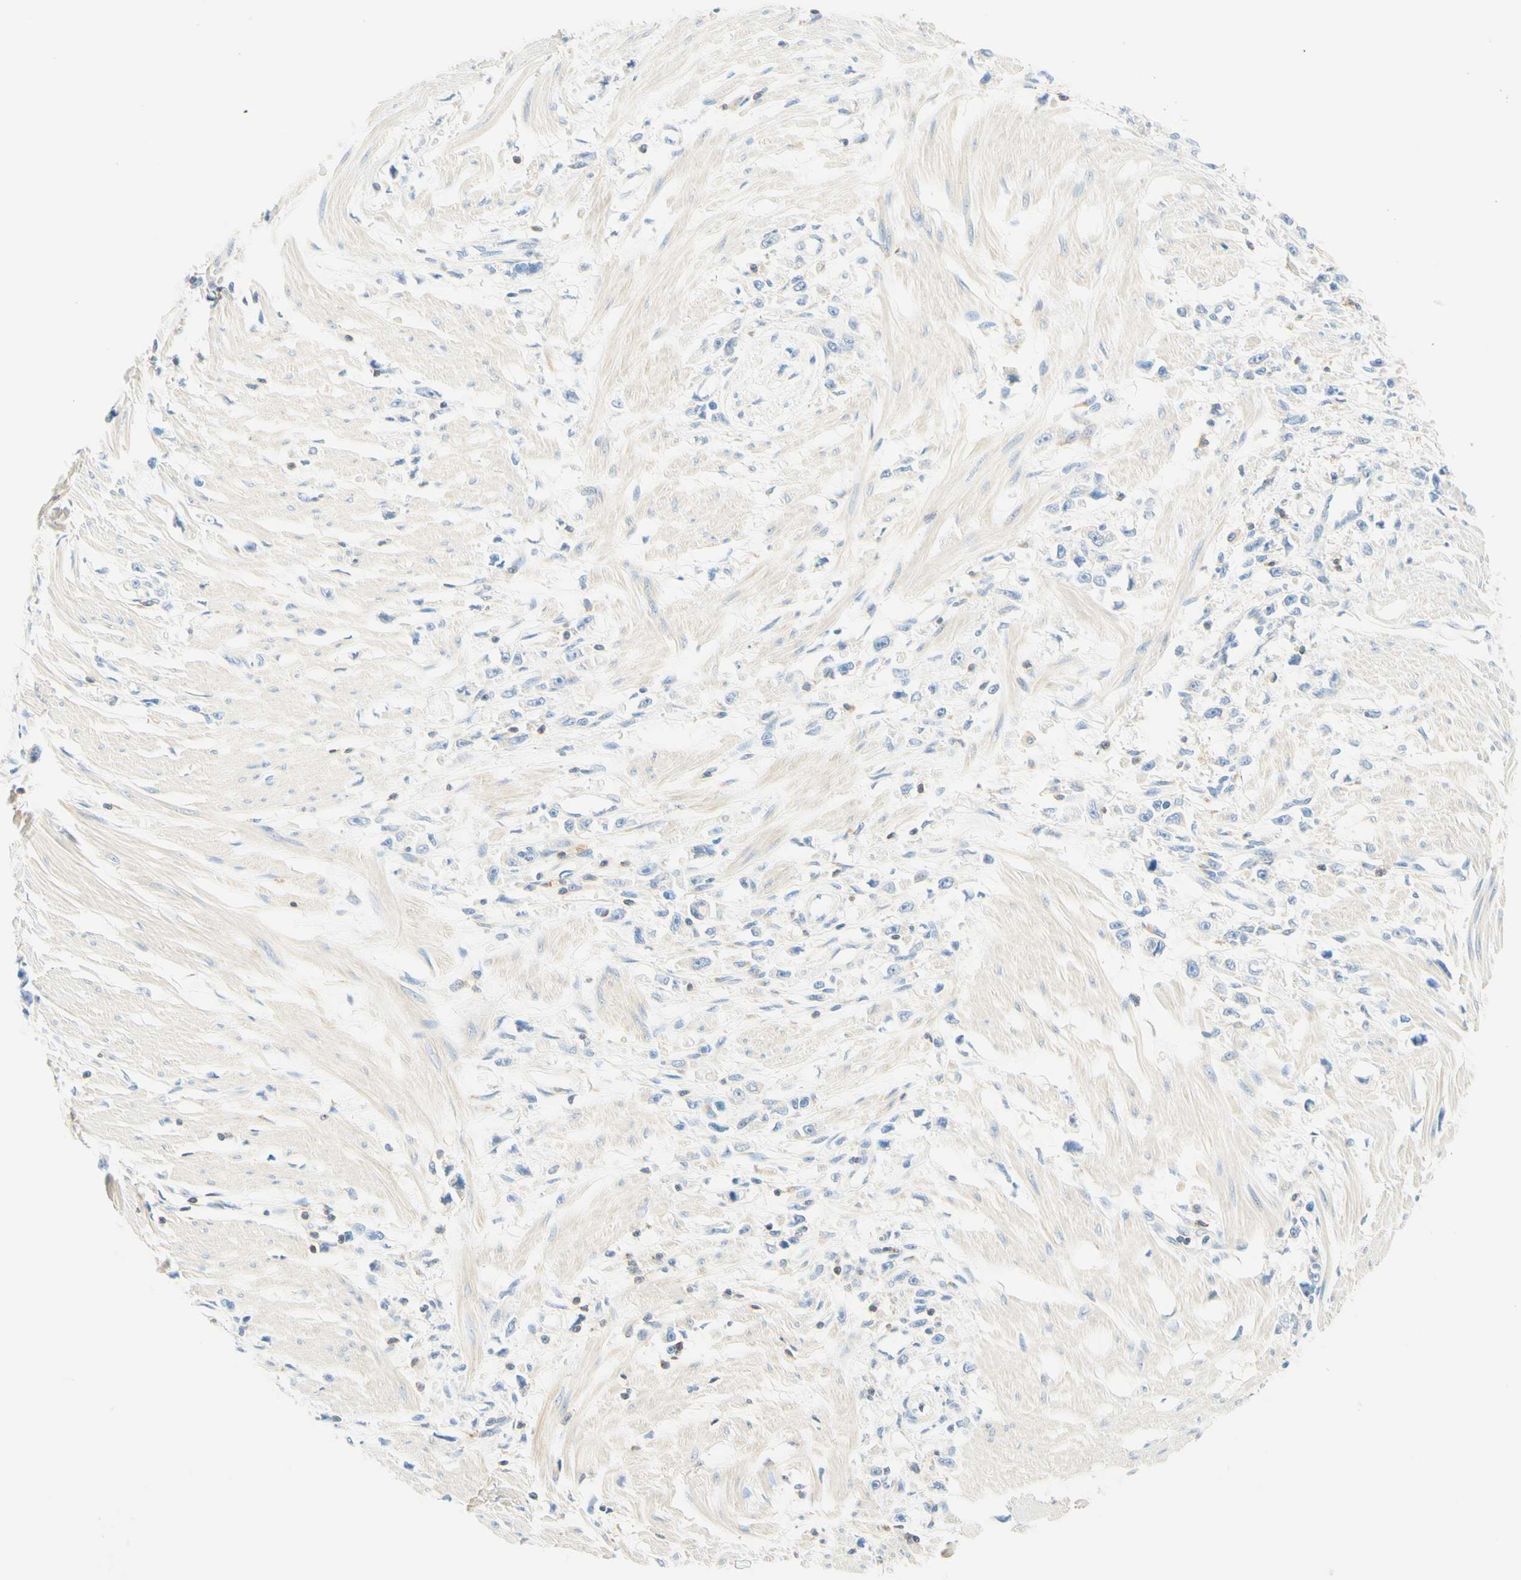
{"staining": {"intensity": "negative", "quantity": "none", "location": "none"}, "tissue": "stomach cancer", "cell_type": "Tumor cells", "image_type": "cancer", "snomed": [{"axis": "morphology", "description": "Adenocarcinoma, NOS"}, {"axis": "topography", "description": "Stomach"}], "caption": "This is an immunohistochemistry (IHC) photomicrograph of human stomach cancer. There is no expression in tumor cells.", "gene": "LAT", "patient": {"sex": "female", "age": 59}}